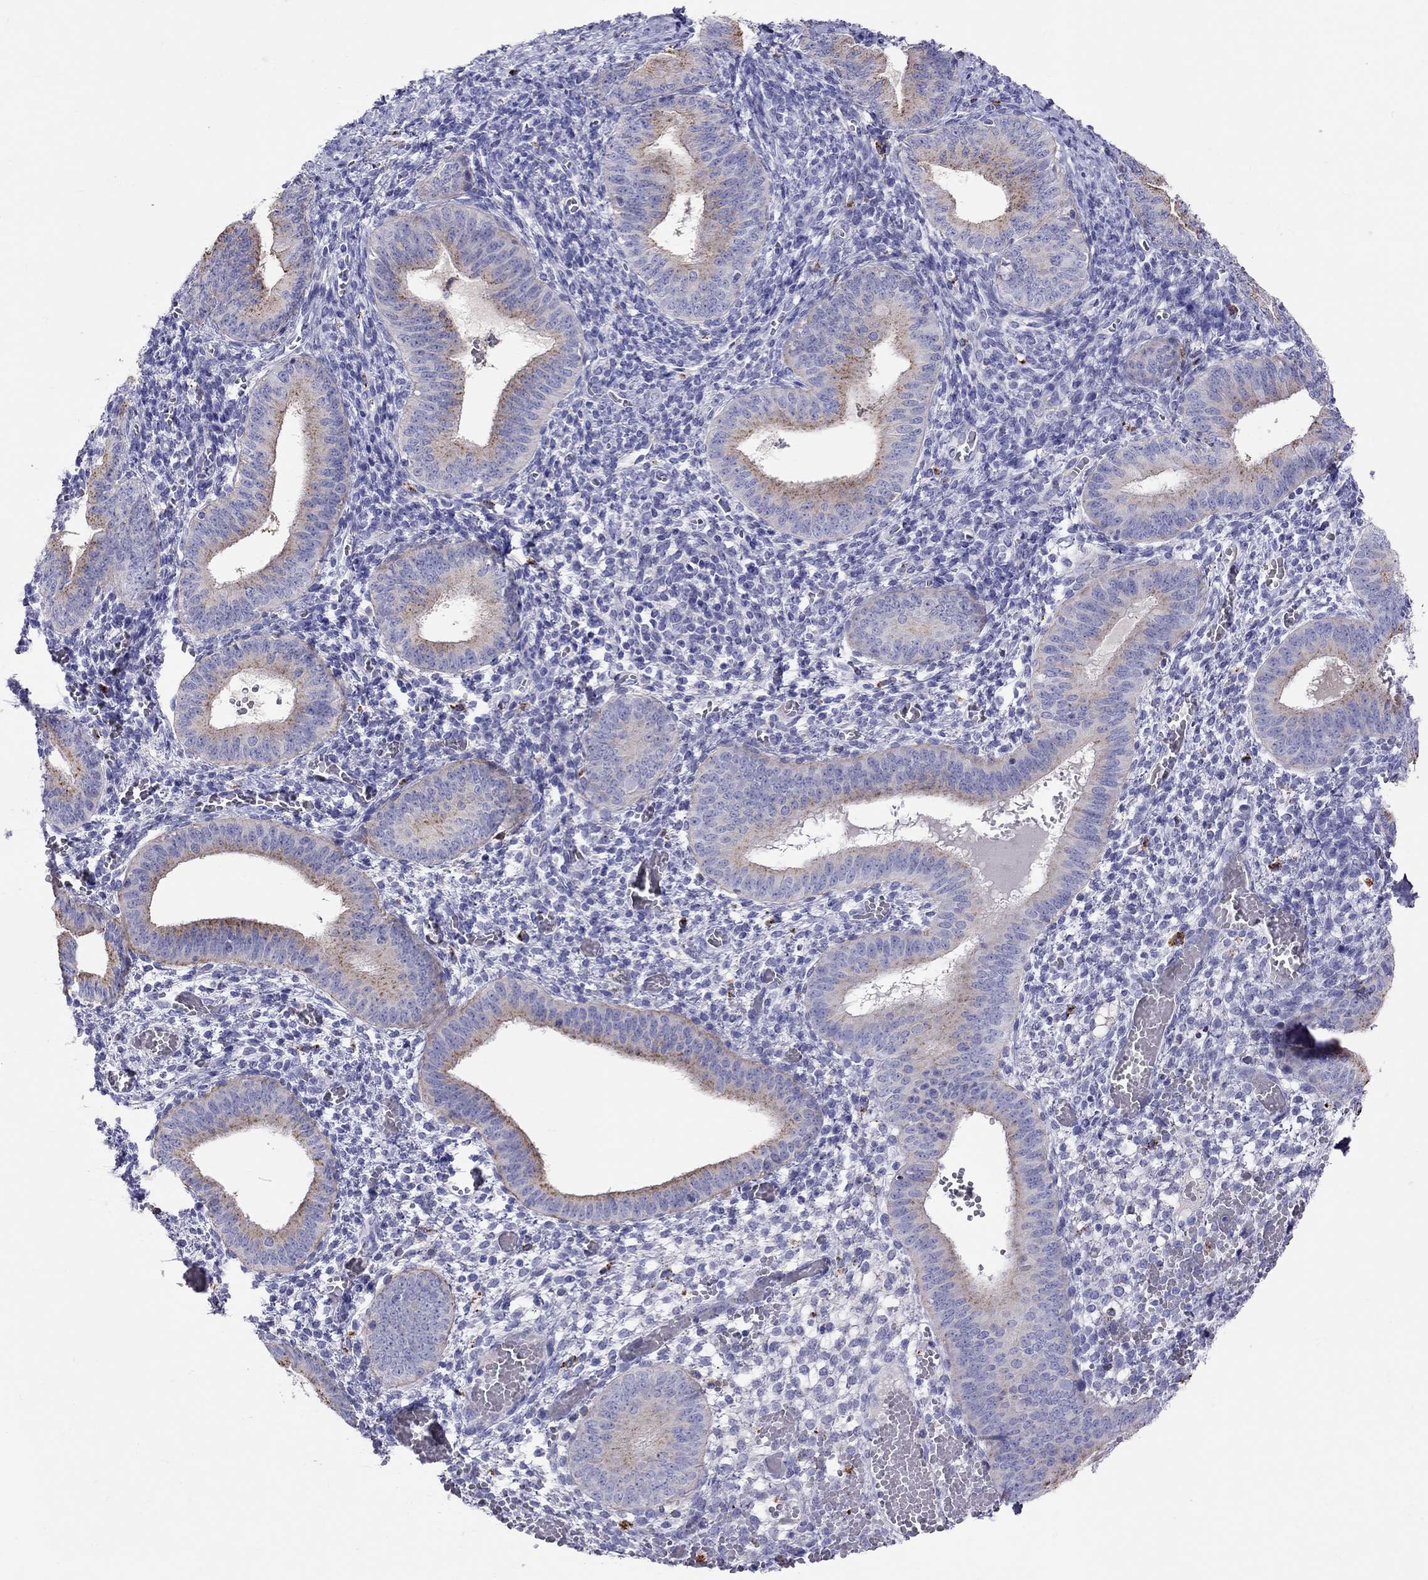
{"staining": {"intensity": "negative", "quantity": "none", "location": "none"}, "tissue": "endometrium", "cell_type": "Cells in endometrial stroma", "image_type": "normal", "snomed": [{"axis": "morphology", "description": "Normal tissue, NOS"}, {"axis": "topography", "description": "Endometrium"}], "caption": "This is an immunohistochemistry (IHC) image of benign endometrium. There is no staining in cells in endometrial stroma.", "gene": "CLPSL2", "patient": {"sex": "female", "age": 42}}